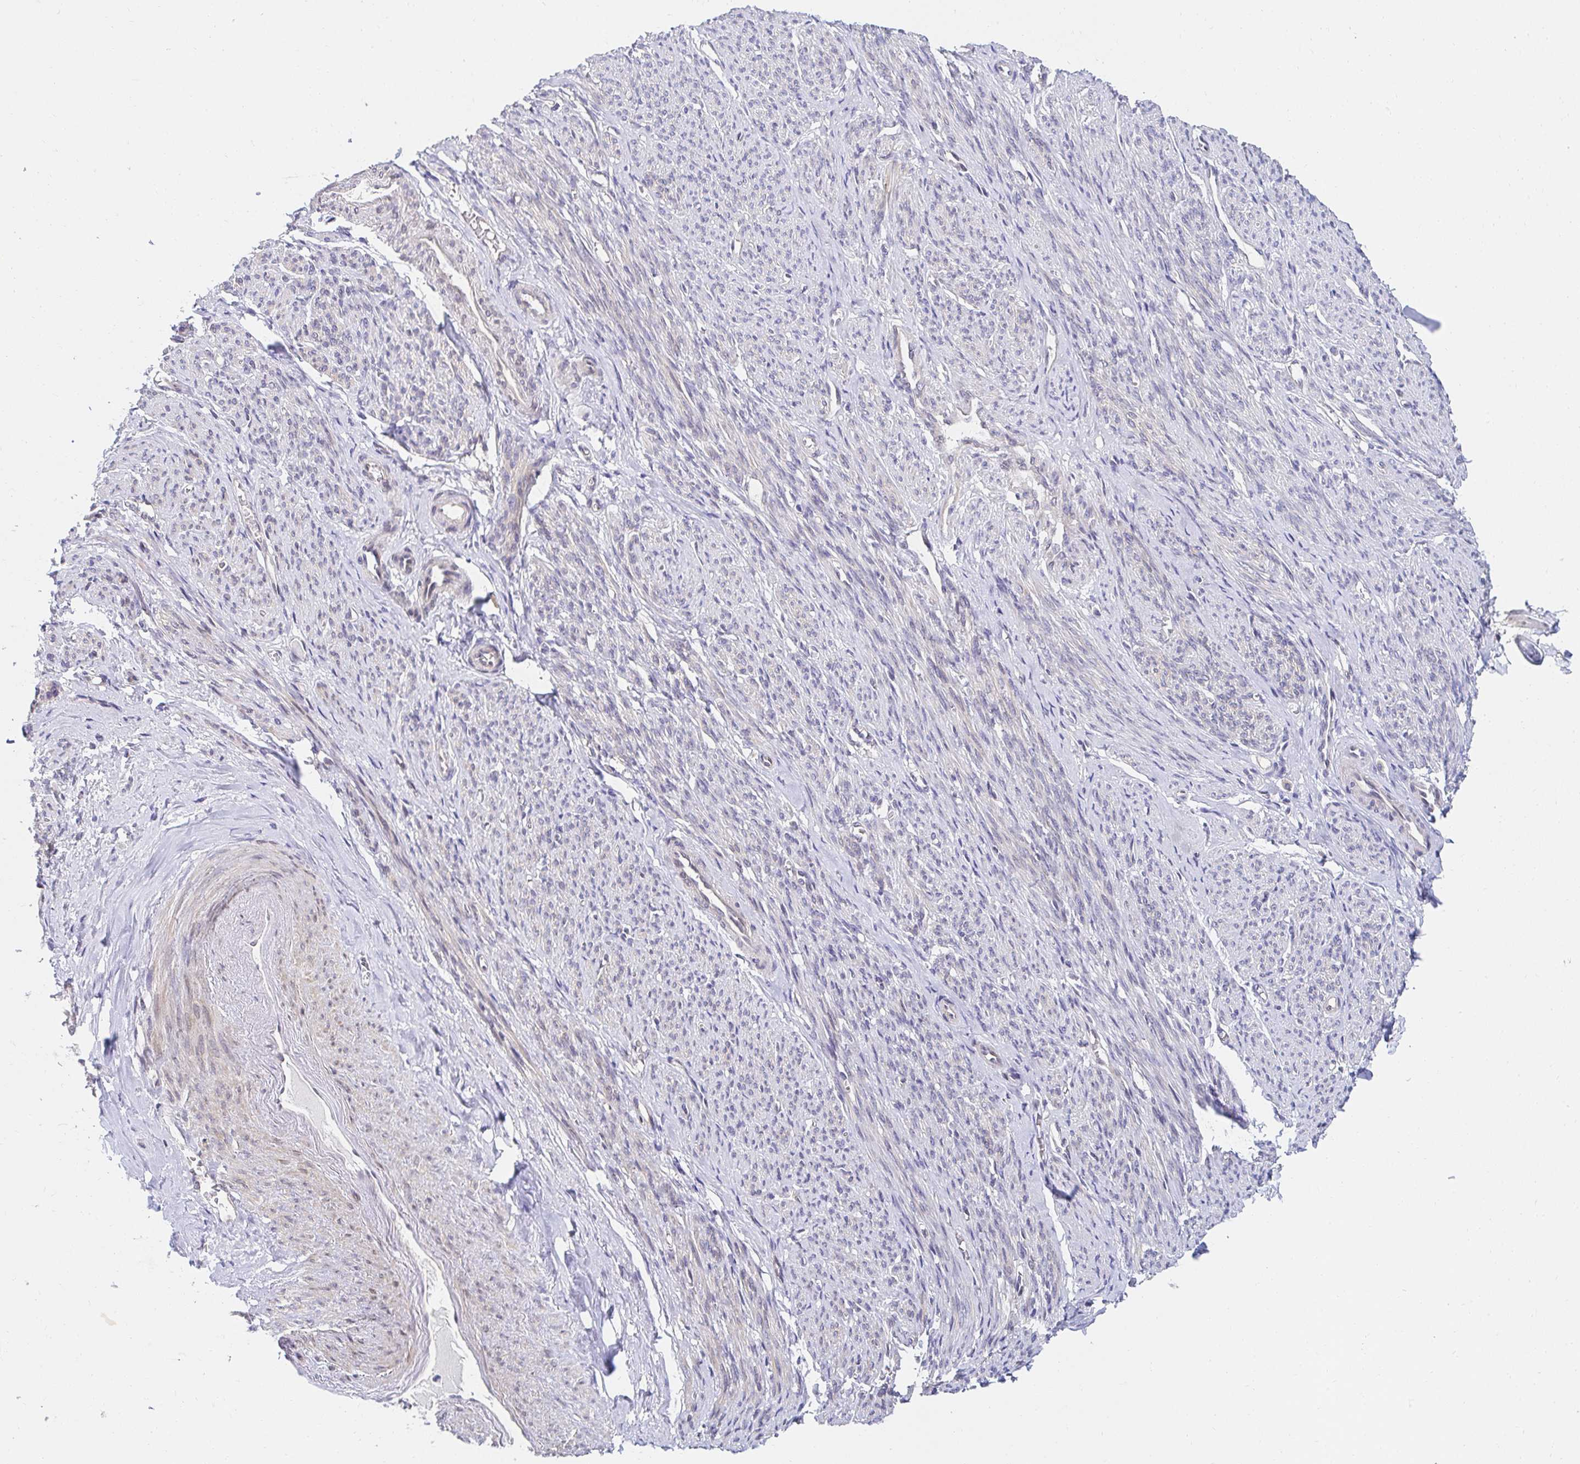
{"staining": {"intensity": "weak", "quantity": "25%-75%", "location": "cytoplasmic/membranous"}, "tissue": "smooth muscle", "cell_type": "Smooth muscle cells", "image_type": "normal", "snomed": [{"axis": "morphology", "description": "Normal tissue, NOS"}, {"axis": "topography", "description": "Smooth muscle"}], "caption": "DAB (3,3'-diaminobenzidine) immunohistochemical staining of normal human smooth muscle shows weak cytoplasmic/membranous protein expression in about 25%-75% of smooth muscle cells. Using DAB (brown) and hematoxylin (blue) stains, captured at high magnification using brightfield microscopy.", "gene": "AKAP14", "patient": {"sex": "female", "age": 65}}